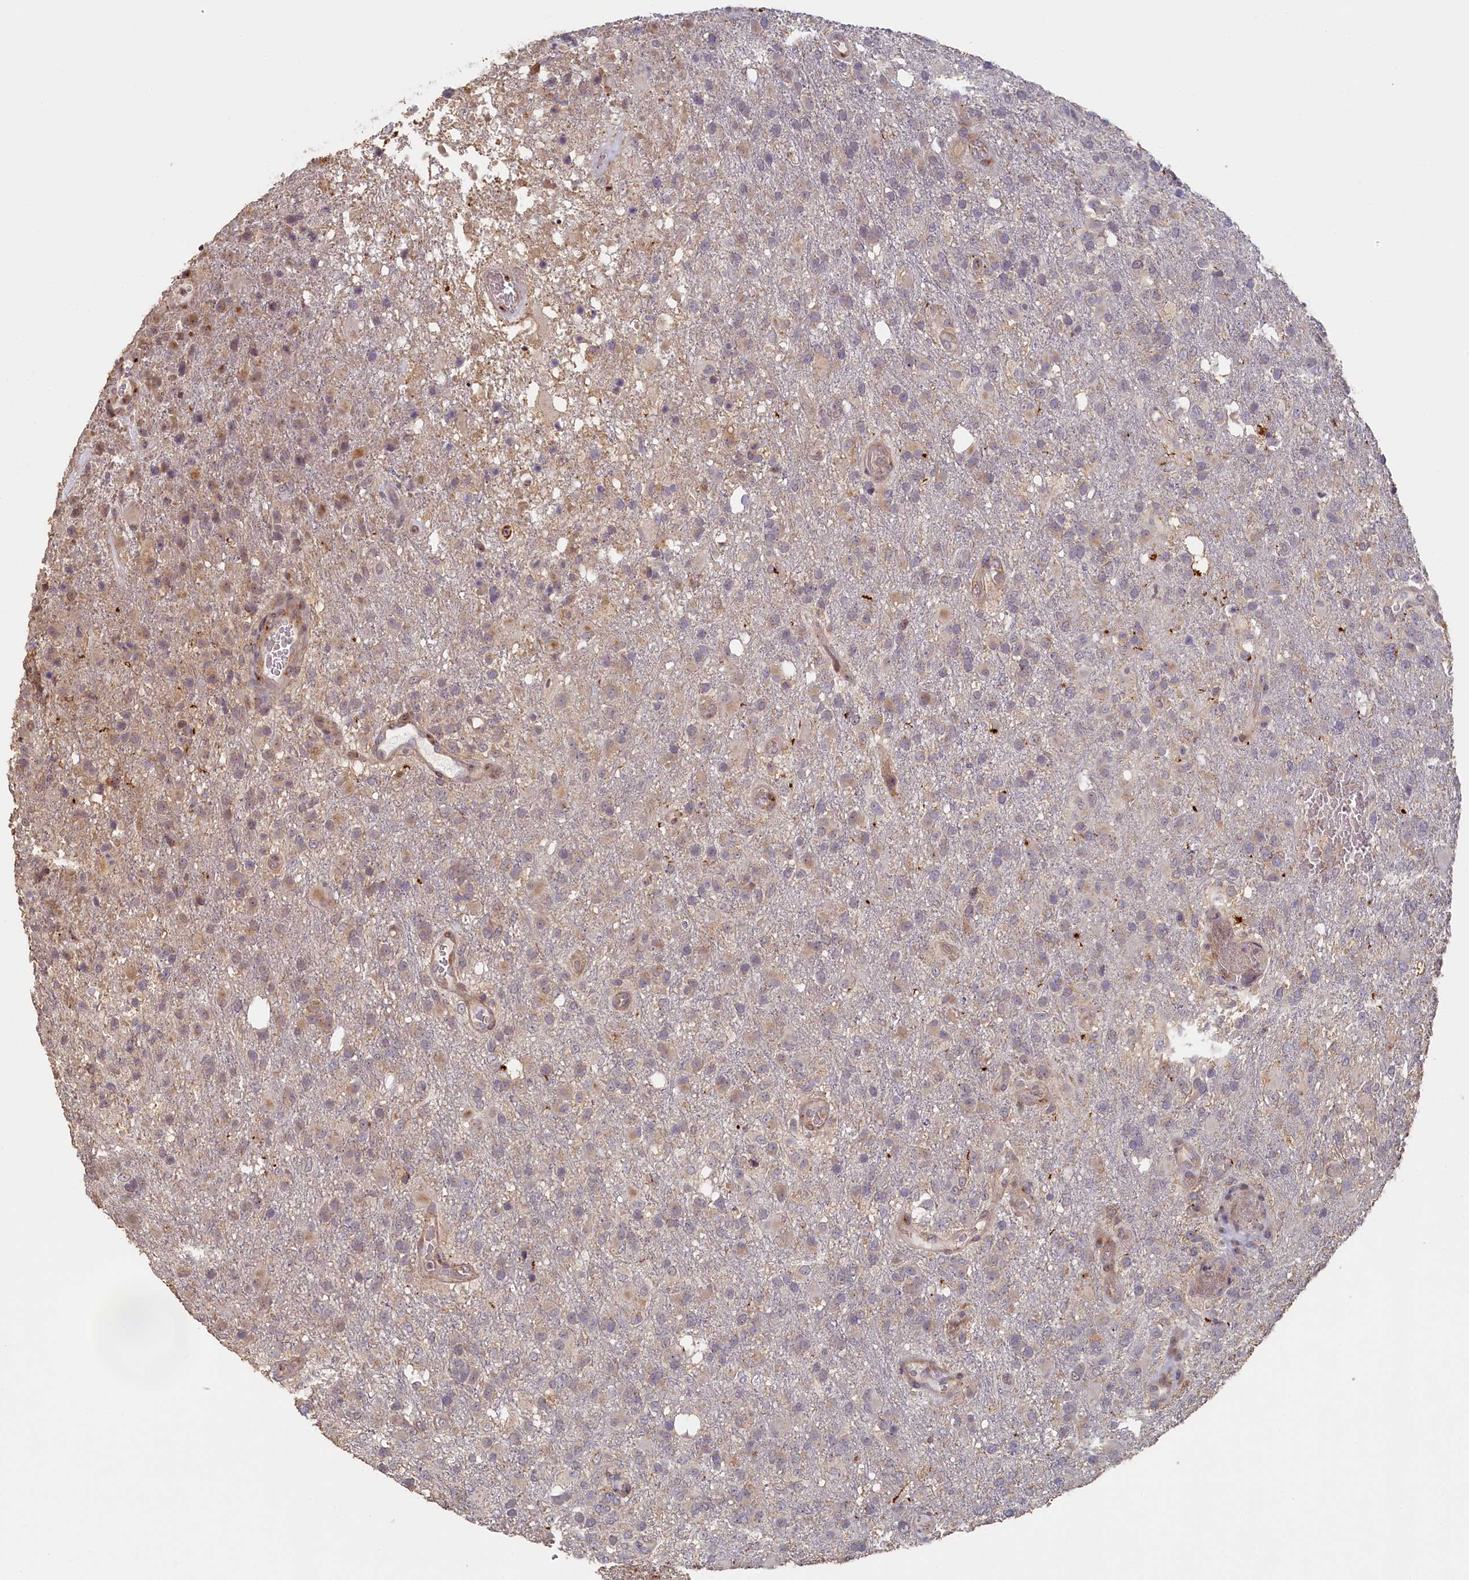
{"staining": {"intensity": "negative", "quantity": "none", "location": "none"}, "tissue": "glioma", "cell_type": "Tumor cells", "image_type": "cancer", "snomed": [{"axis": "morphology", "description": "Glioma, malignant, High grade"}, {"axis": "topography", "description": "Brain"}], "caption": "A high-resolution histopathology image shows immunohistochemistry (IHC) staining of malignant glioma (high-grade), which exhibits no significant staining in tumor cells.", "gene": "STX16", "patient": {"sex": "female", "age": 74}}